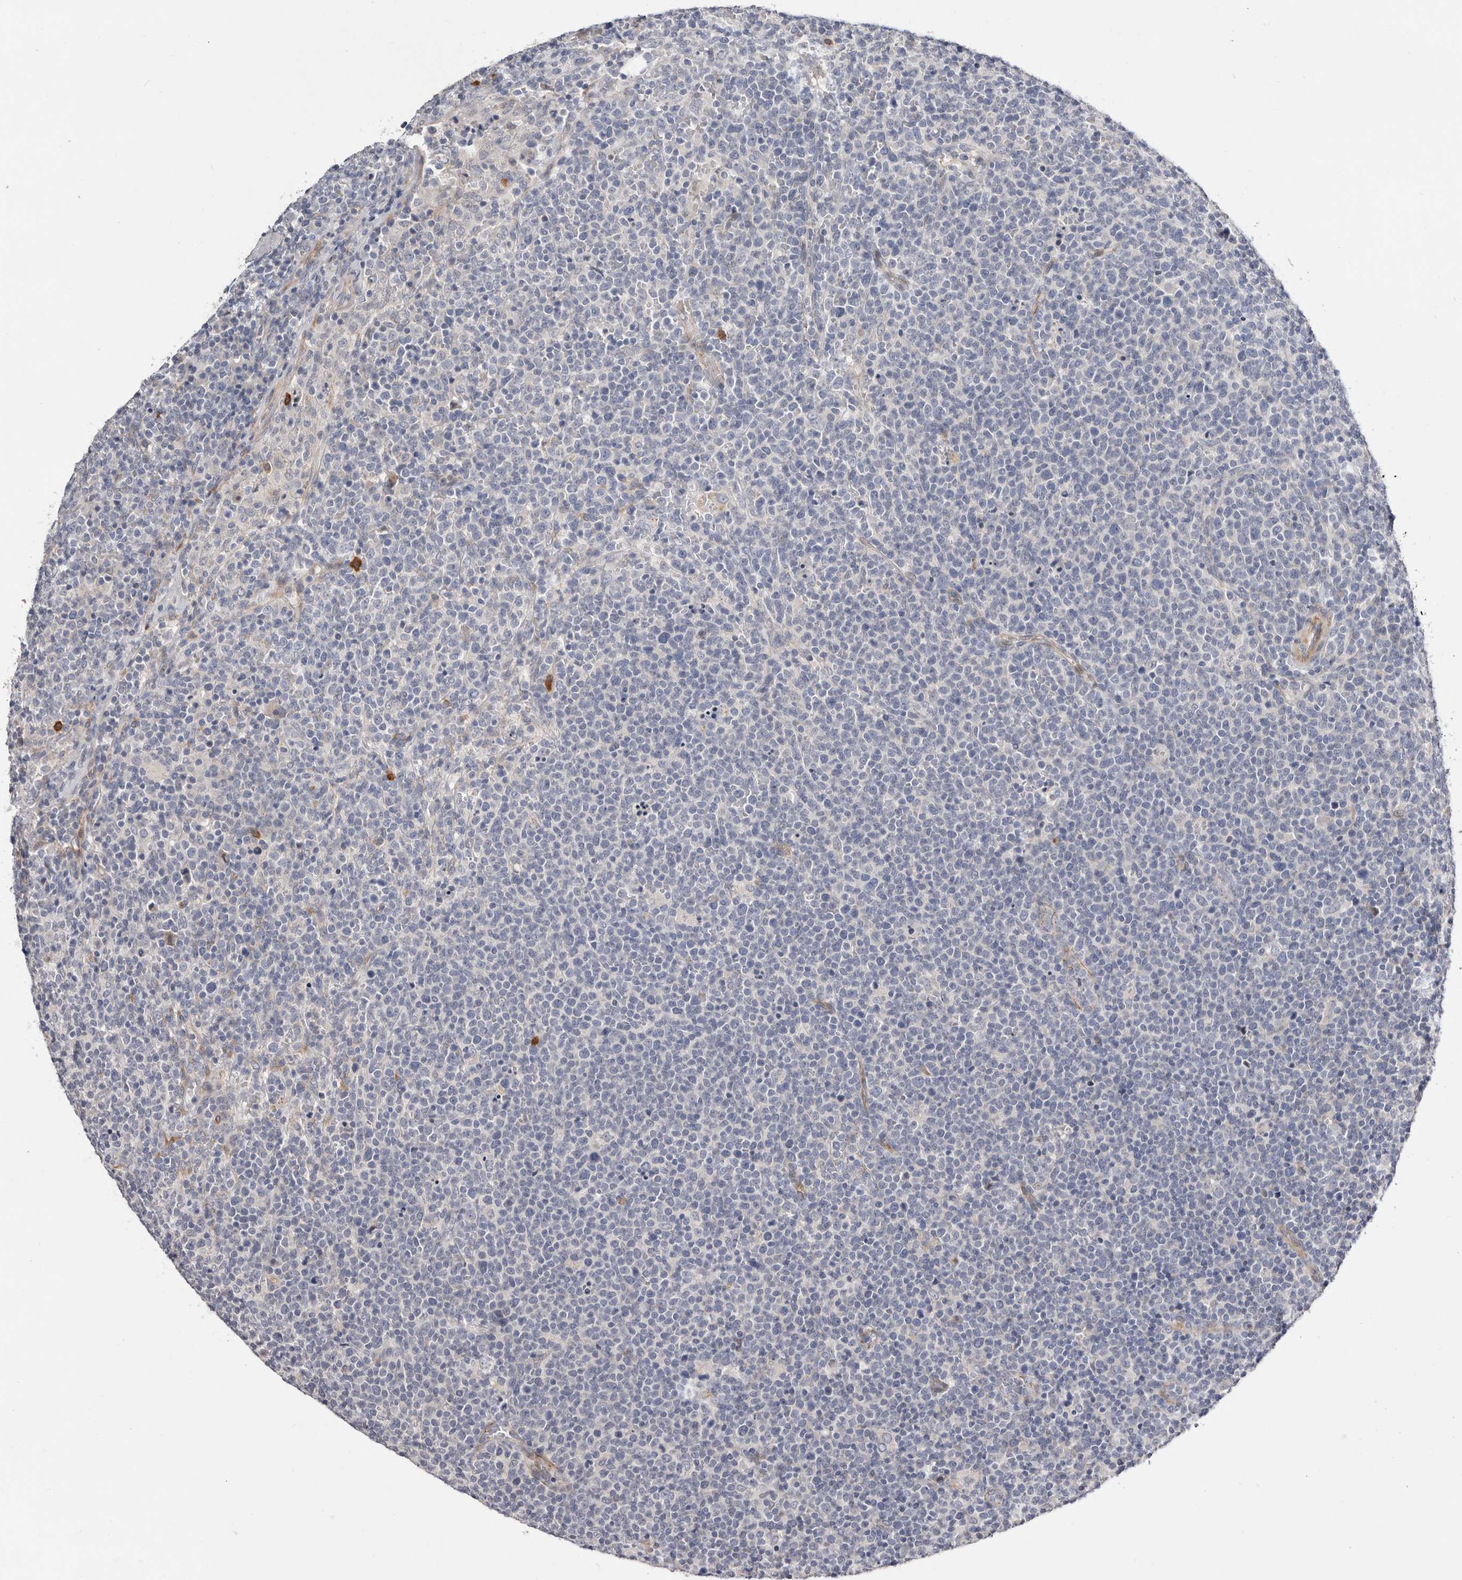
{"staining": {"intensity": "negative", "quantity": "none", "location": "none"}, "tissue": "lymphoma", "cell_type": "Tumor cells", "image_type": "cancer", "snomed": [{"axis": "morphology", "description": "Malignant lymphoma, non-Hodgkin's type, High grade"}, {"axis": "topography", "description": "Lymph node"}], "caption": "This is an IHC histopathology image of human malignant lymphoma, non-Hodgkin's type (high-grade). There is no expression in tumor cells.", "gene": "USH1C", "patient": {"sex": "male", "age": 61}}